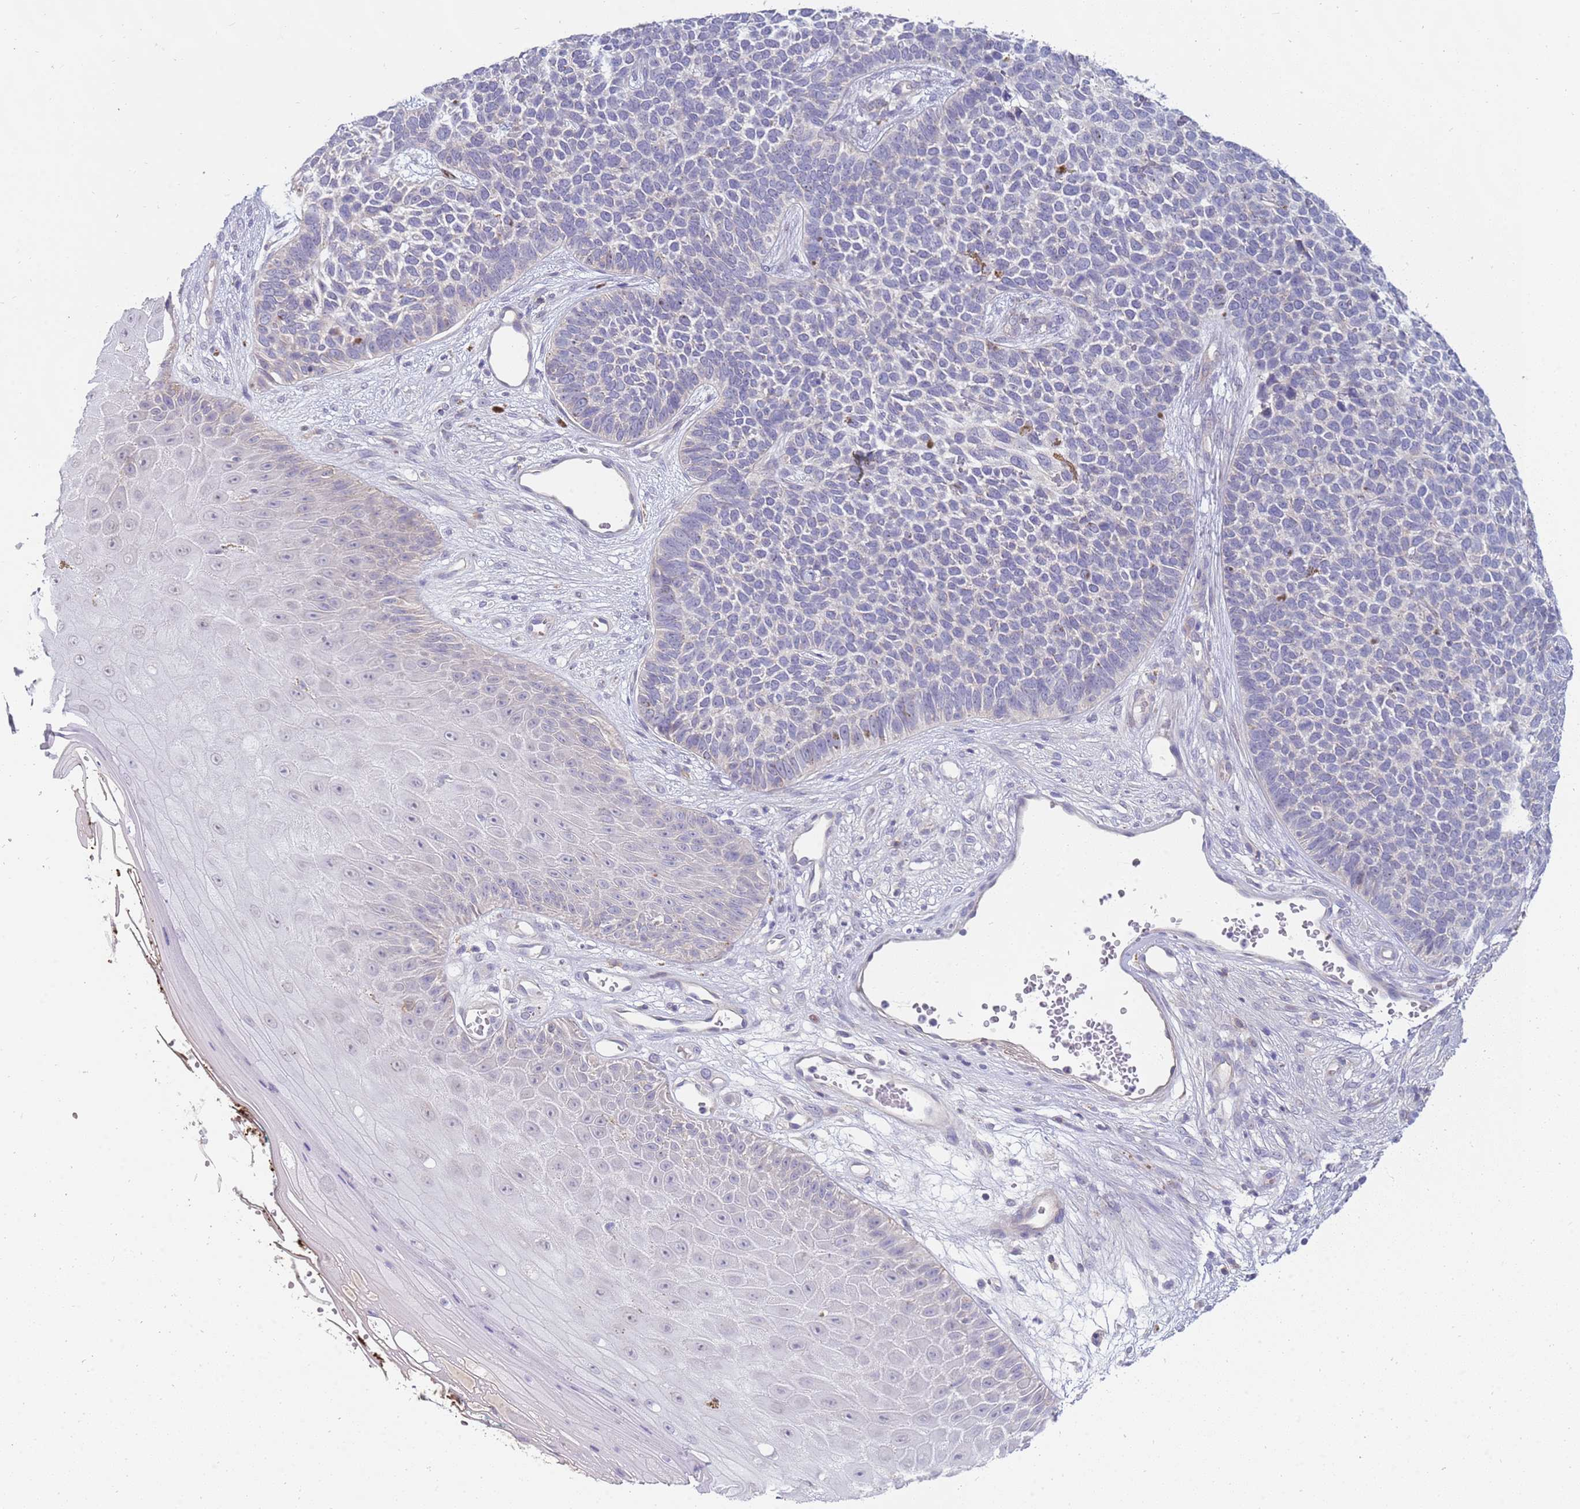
{"staining": {"intensity": "negative", "quantity": "none", "location": "none"}, "tissue": "skin cancer", "cell_type": "Tumor cells", "image_type": "cancer", "snomed": [{"axis": "morphology", "description": "Basal cell carcinoma"}, {"axis": "topography", "description": "Skin"}], "caption": "A histopathology image of basal cell carcinoma (skin) stained for a protein exhibits no brown staining in tumor cells.", "gene": "STK25", "patient": {"sex": "female", "age": 84}}